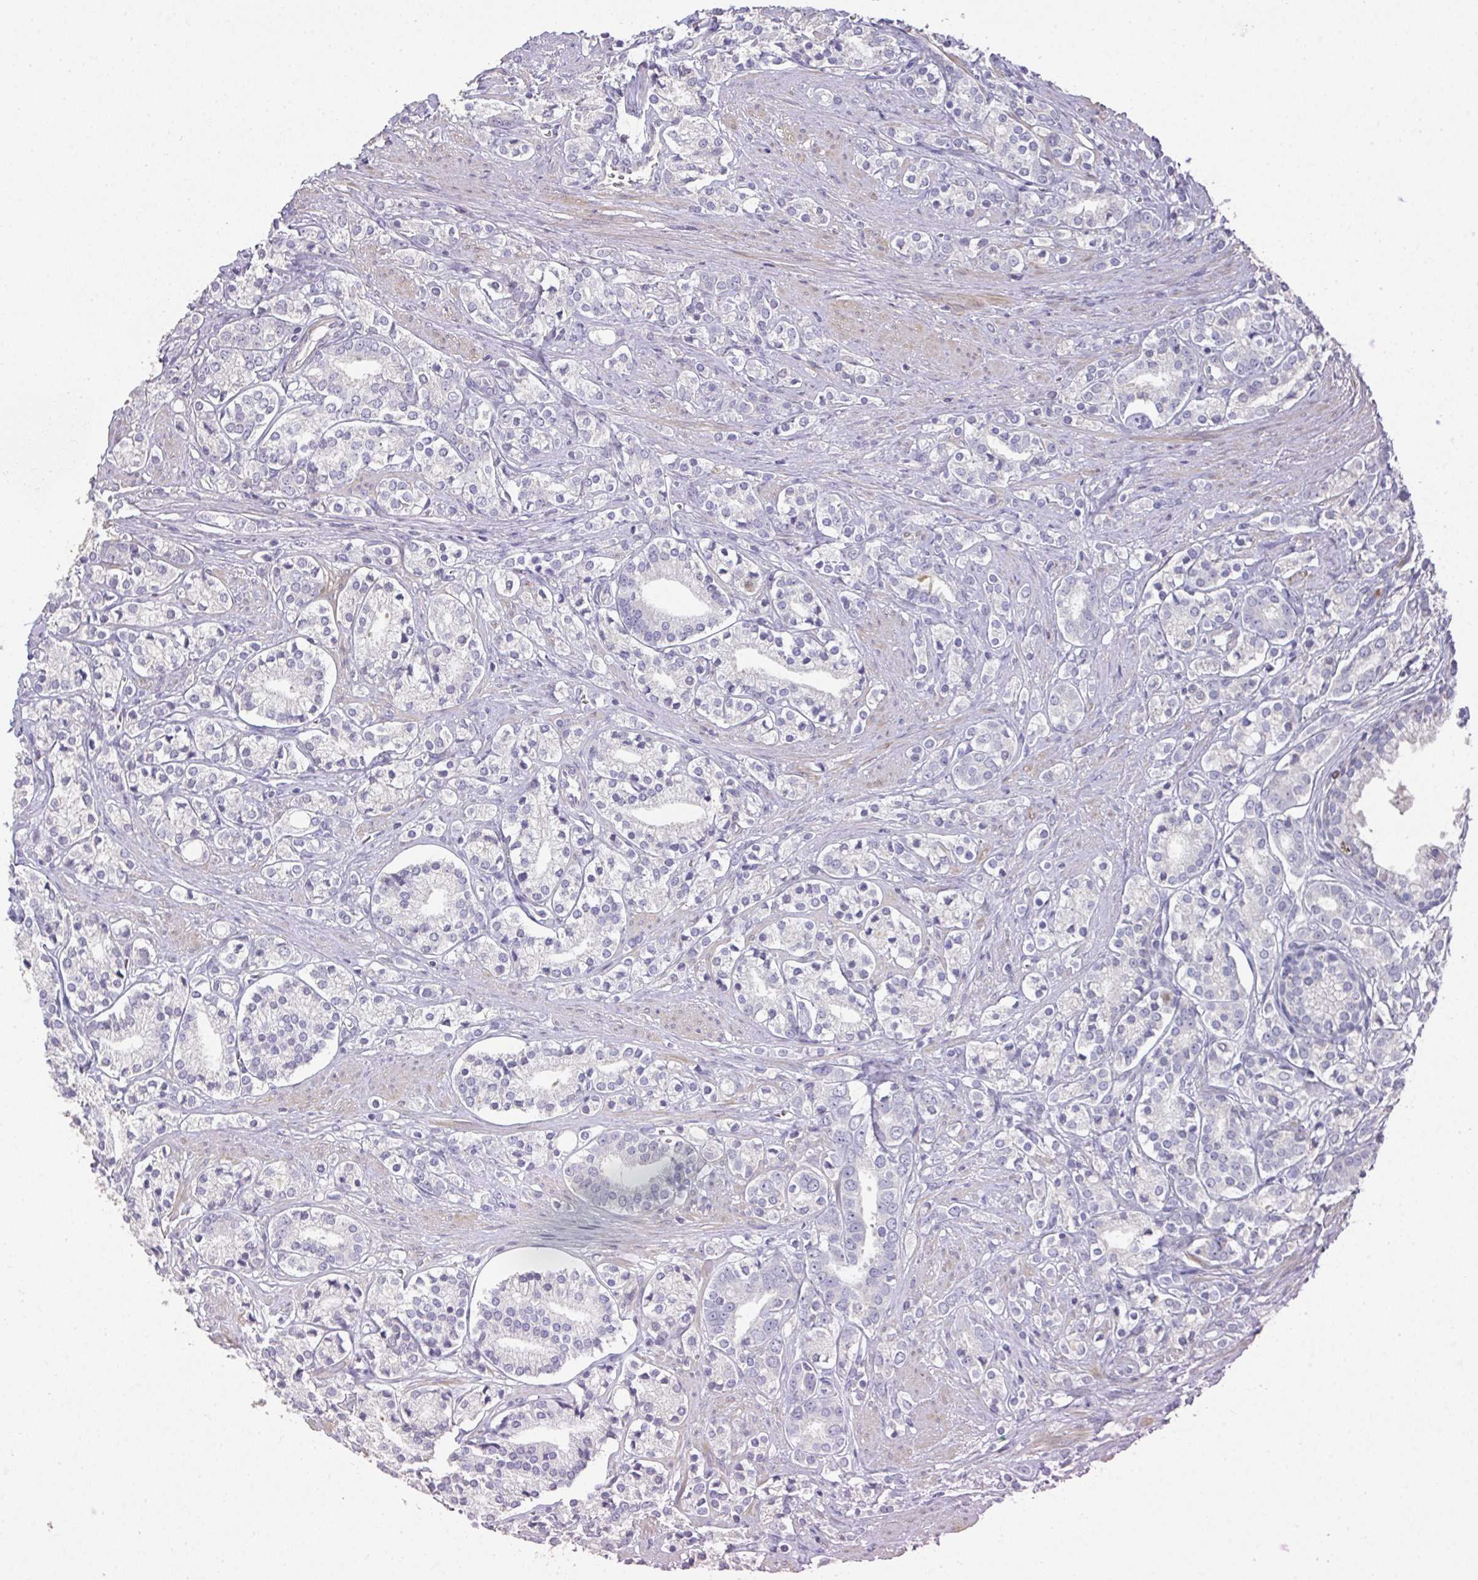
{"staining": {"intensity": "negative", "quantity": "none", "location": "none"}, "tissue": "prostate cancer", "cell_type": "Tumor cells", "image_type": "cancer", "snomed": [{"axis": "morphology", "description": "Adenocarcinoma, High grade"}, {"axis": "topography", "description": "Prostate"}], "caption": "This is a photomicrograph of immunohistochemistry (IHC) staining of high-grade adenocarcinoma (prostate), which shows no staining in tumor cells. (Immunohistochemistry, brightfield microscopy, high magnification).", "gene": "A1CF", "patient": {"sex": "male", "age": 58}}